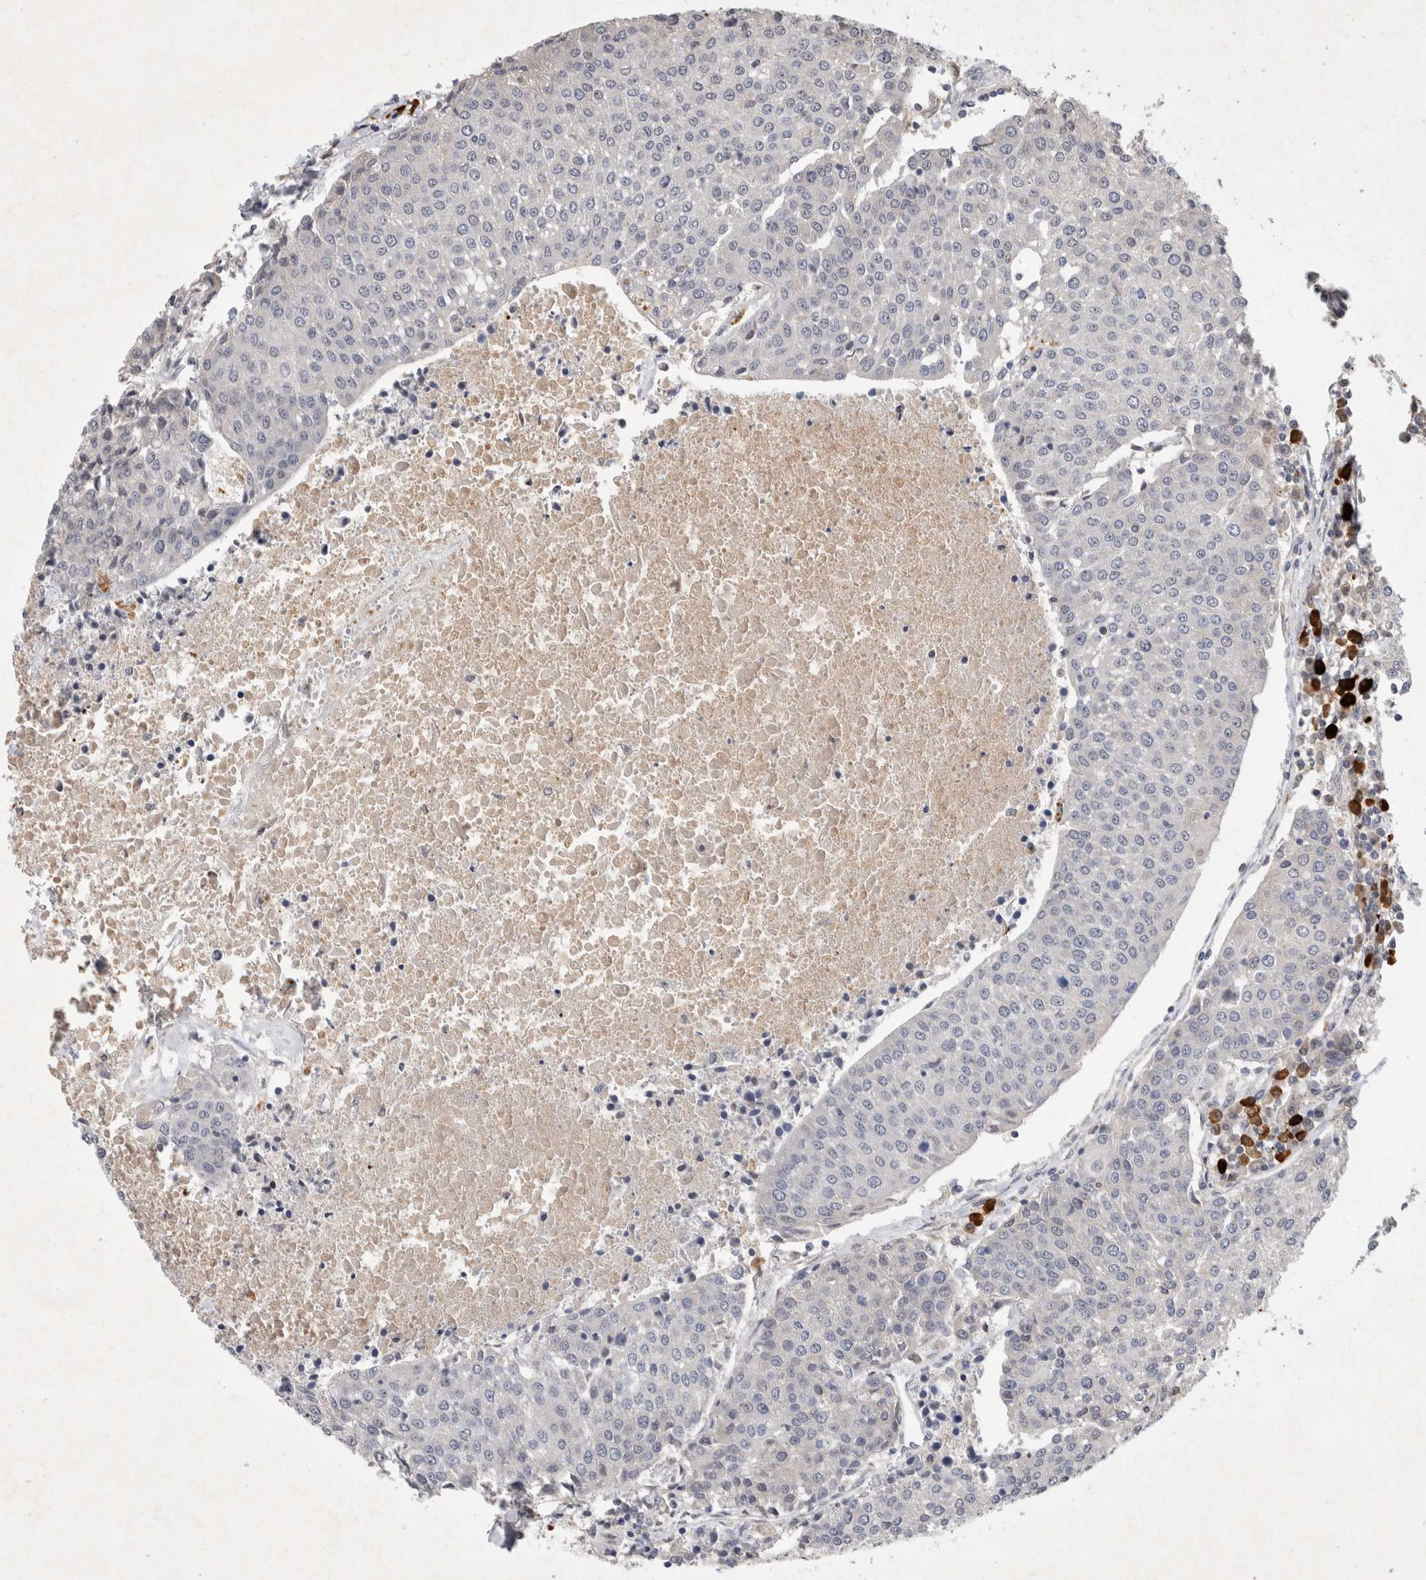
{"staining": {"intensity": "negative", "quantity": "none", "location": "none"}, "tissue": "urothelial cancer", "cell_type": "Tumor cells", "image_type": "cancer", "snomed": [{"axis": "morphology", "description": "Urothelial carcinoma, High grade"}, {"axis": "topography", "description": "Urinary bladder"}], "caption": "Human urothelial cancer stained for a protein using immunohistochemistry (IHC) shows no expression in tumor cells.", "gene": "XRCC5", "patient": {"sex": "female", "age": 85}}